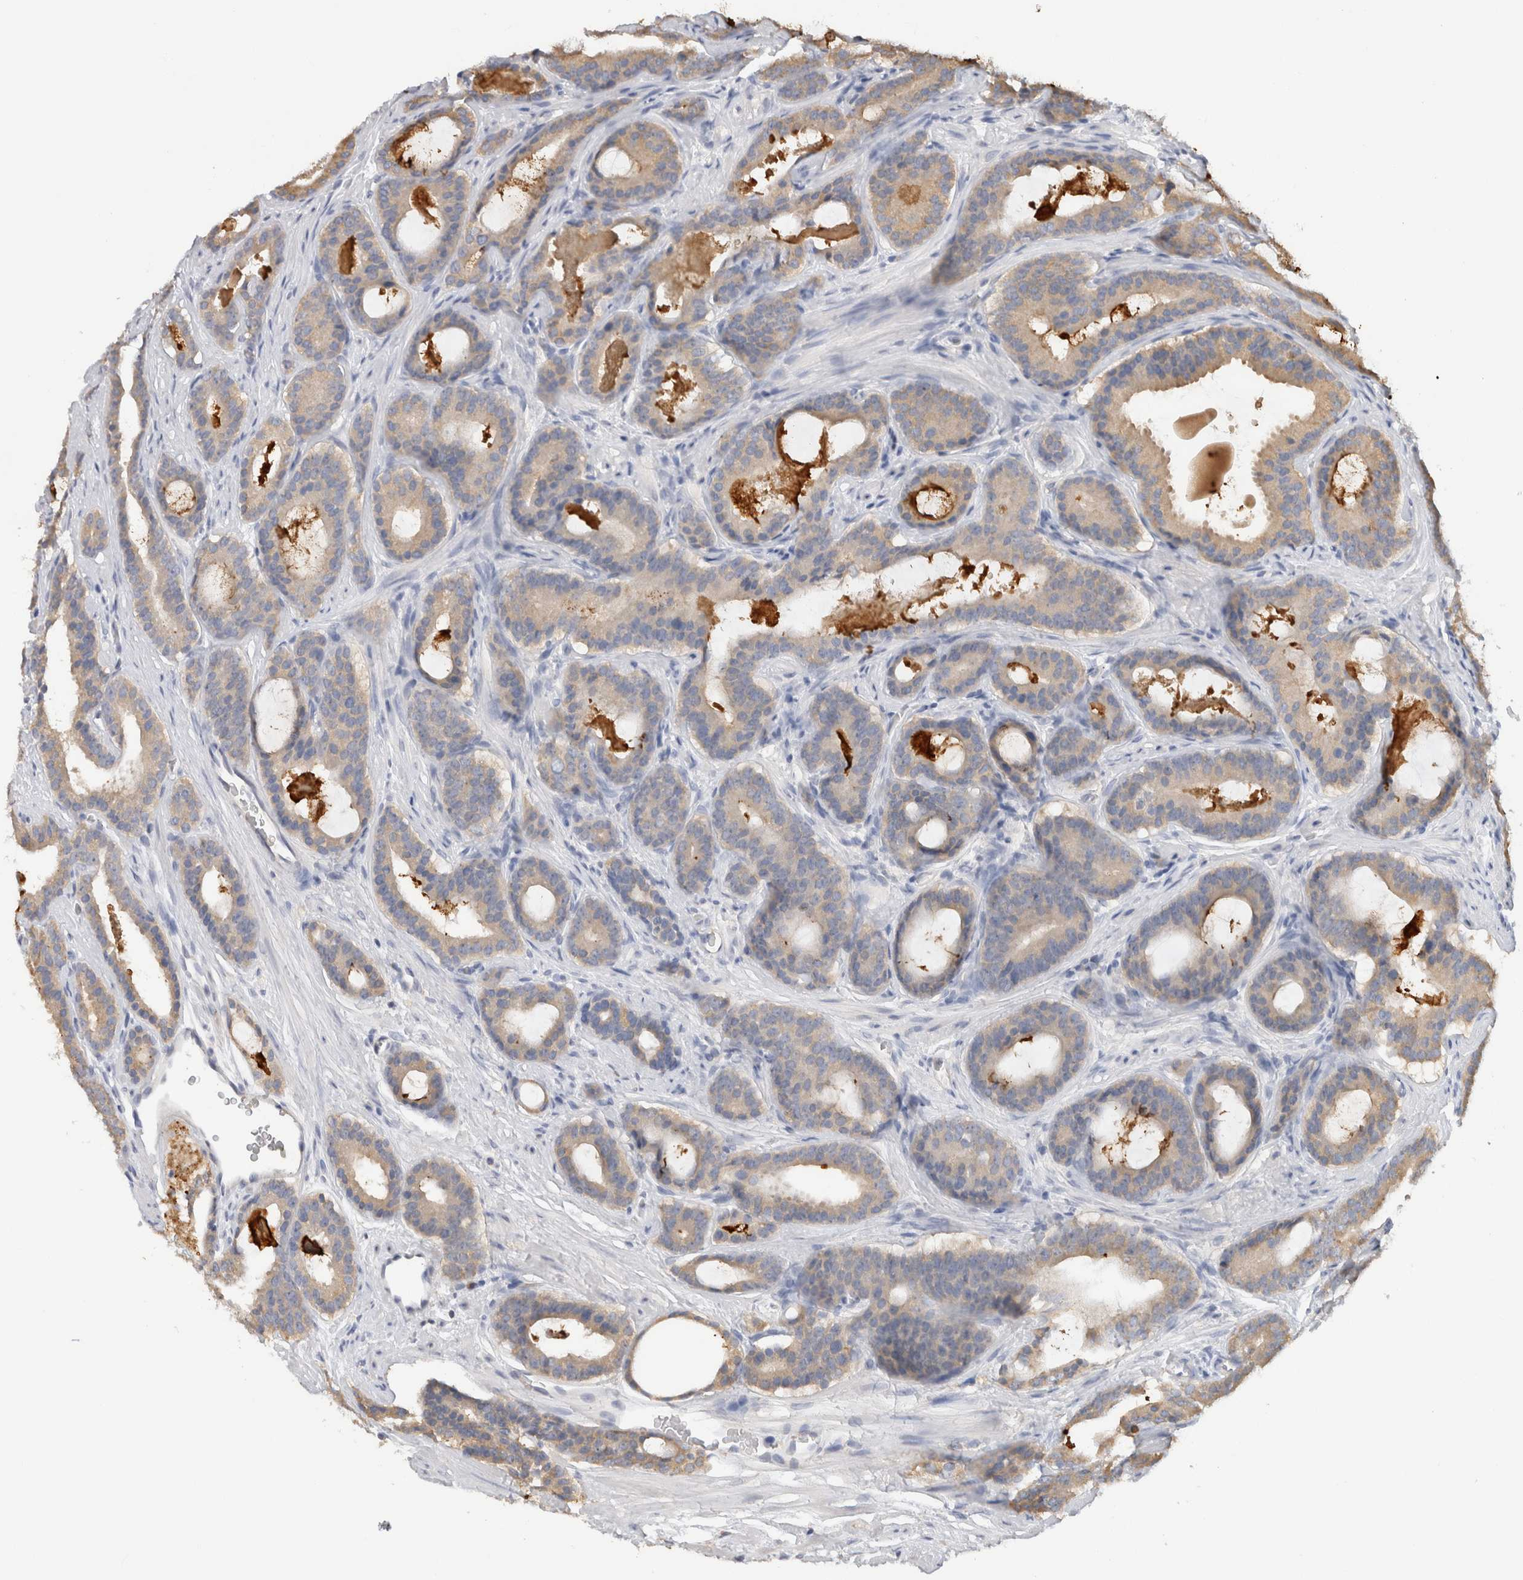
{"staining": {"intensity": "weak", "quantity": "25%-75%", "location": "cytoplasmic/membranous"}, "tissue": "prostate cancer", "cell_type": "Tumor cells", "image_type": "cancer", "snomed": [{"axis": "morphology", "description": "Adenocarcinoma, High grade"}, {"axis": "topography", "description": "Prostate"}], "caption": "The micrograph shows immunohistochemical staining of prostate cancer (adenocarcinoma (high-grade)). There is weak cytoplasmic/membranous positivity is identified in approximately 25%-75% of tumor cells. (DAB IHC with brightfield microscopy, high magnification).", "gene": "GAS1", "patient": {"sex": "male", "age": 60}}